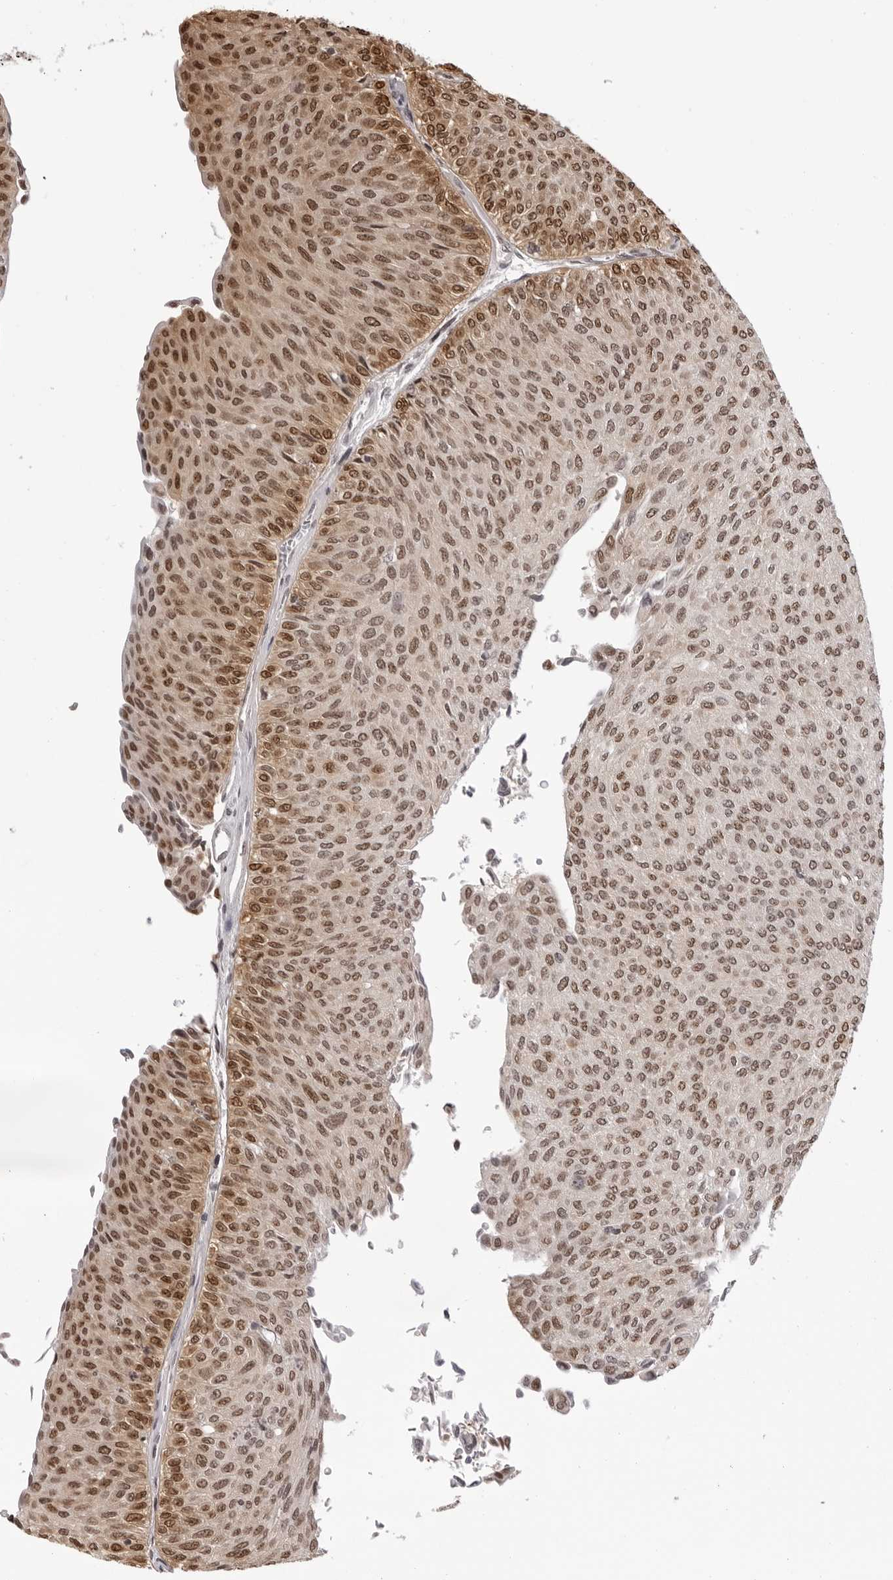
{"staining": {"intensity": "moderate", "quantity": ">75%", "location": "cytoplasmic/membranous,nuclear"}, "tissue": "urothelial cancer", "cell_type": "Tumor cells", "image_type": "cancer", "snomed": [{"axis": "morphology", "description": "Urothelial carcinoma, Low grade"}, {"axis": "topography", "description": "Urinary bladder"}], "caption": "Urothelial cancer was stained to show a protein in brown. There is medium levels of moderate cytoplasmic/membranous and nuclear expression in approximately >75% of tumor cells.", "gene": "HSPA4", "patient": {"sex": "male", "age": 78}}